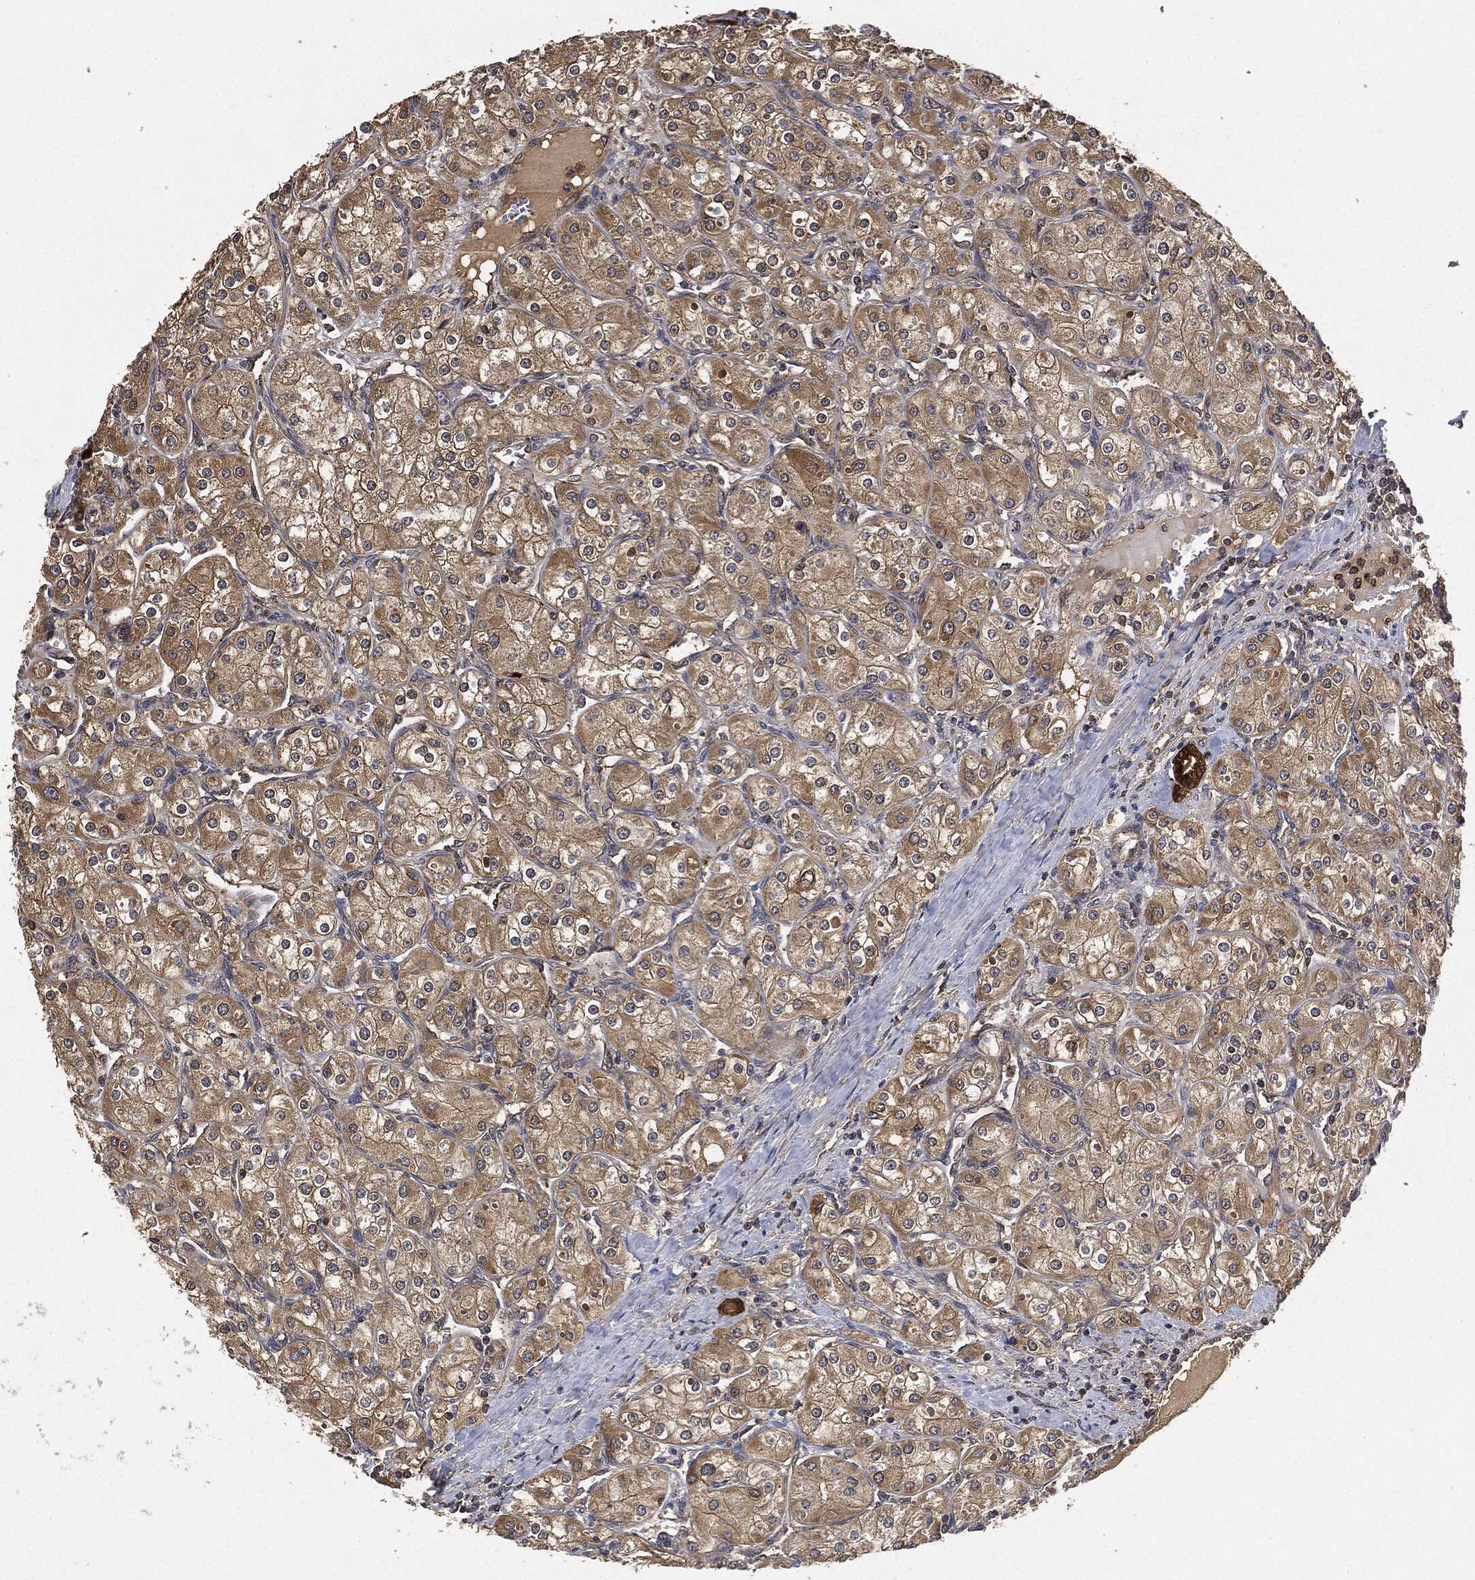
{"staining": {"intensity": "moderate", "quantity": ">75%", "location": "cytoplasmic/membranous"}, "tissue": "renal cancer", "cell_type": "Tumor cells", "image_type": "cancer", "snomed": [{"axis": "morphology", "description": "Adenocarcinoma, NOS"}, {"axis": "topography", "description": "Kidney"}], "caption": "The micrograph shows immunohistochemical staining of renal cancer. There is moderate cytoplasmic/membranous expression is seen in approximately >75% of tumor cells. (brown staining indicates protein expression, while blue staining denotes nuclei).", "gene": "BRAF", "patient": {"sex": "male", "age": 77}}